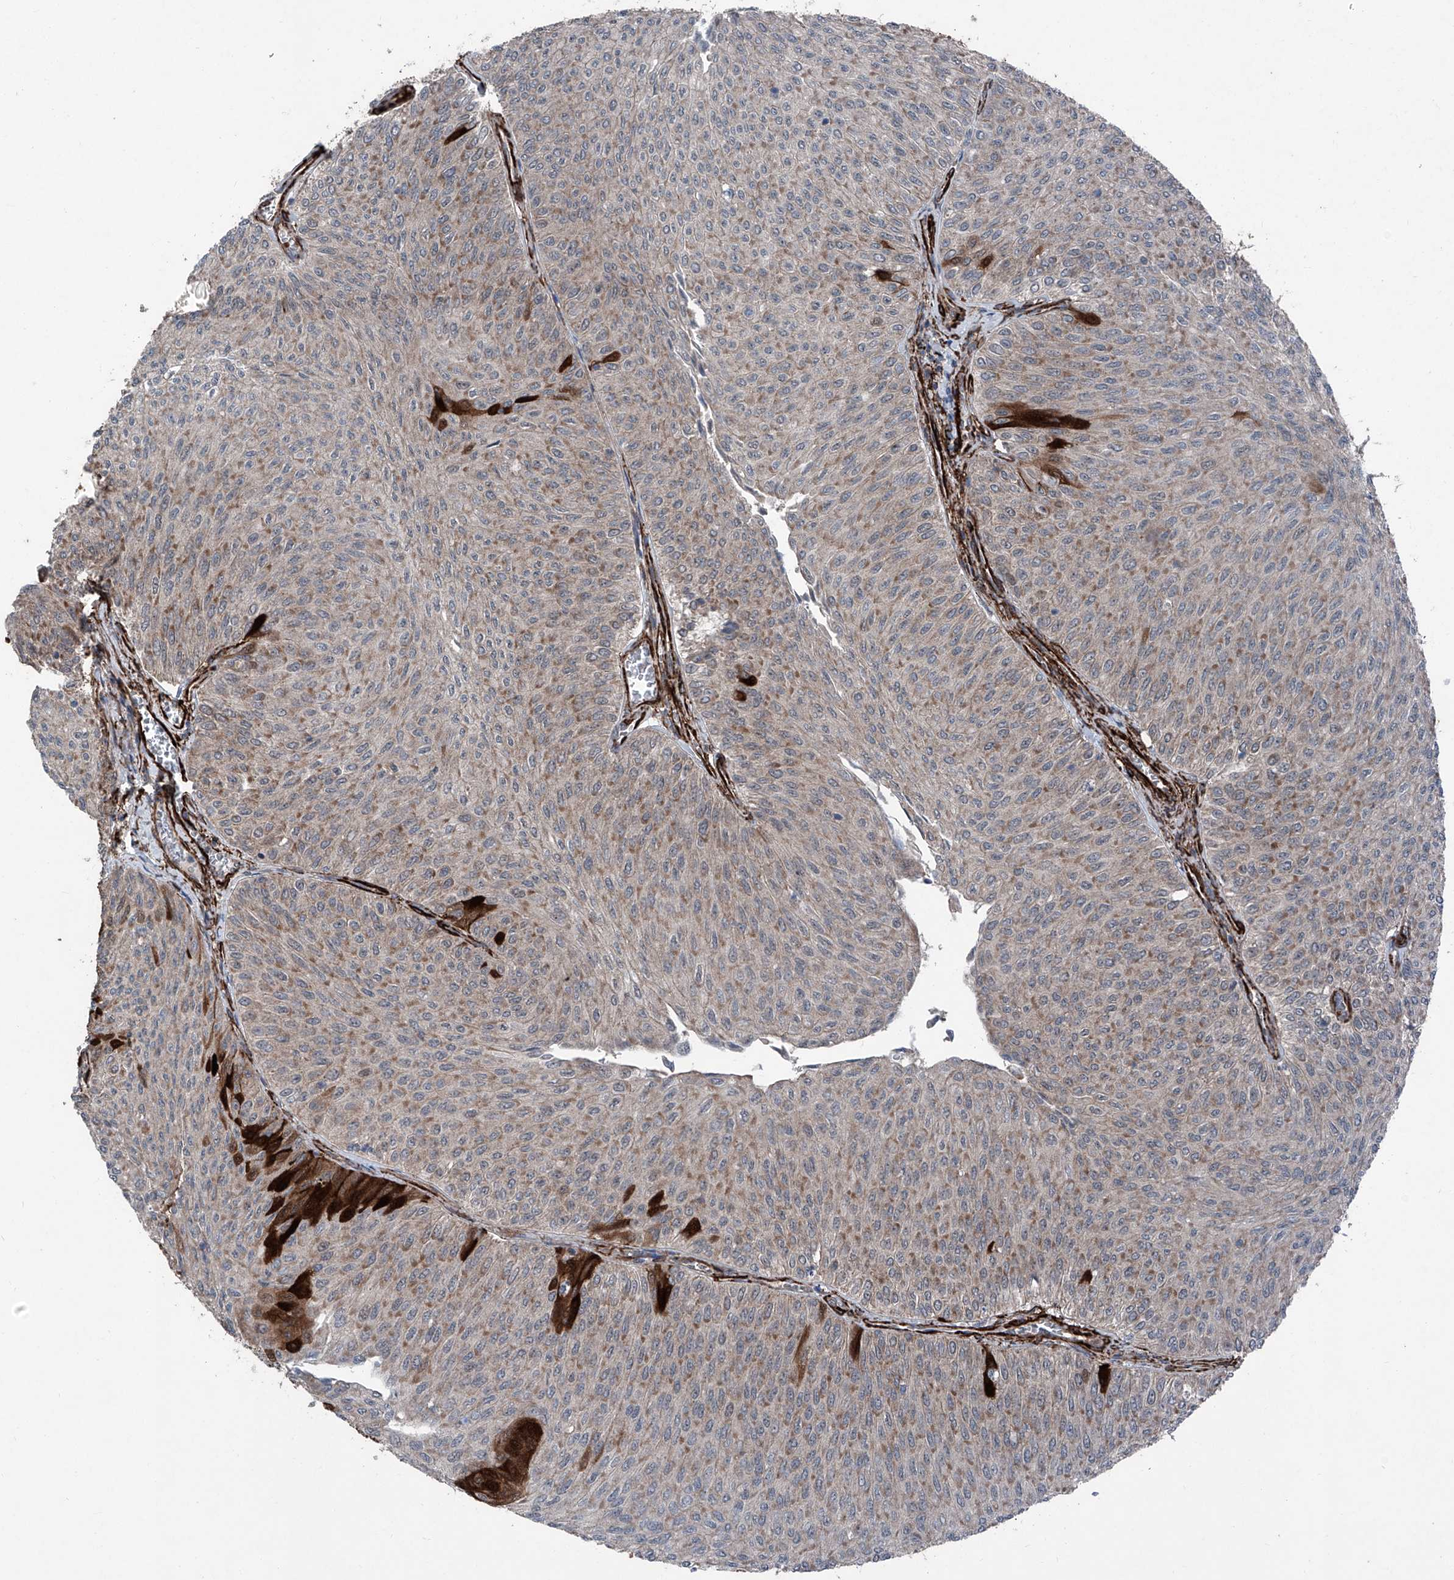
{"staining": {"intensity": "moderate", "quantity": "25%-75%", "location": "cytoplasmic/membranous"}, "tissue": "urothelial cancer", "cell_type": "Tumor cells", "image_type": "cancer", "snomed": [{"axis": "morphology", "description": "Urothelial carcinoma, Low grade"}, {"axis": "topography", "description": "Urinary bladder"}], "caption": "Immunohistochemical staining of human urothelial cancer exhibits medium levels of moderate cytoplasmic/membranous protein expression in approximately 25%-75% of tumor cells. (DAB (3,3'-diaminobenzidine) IHC, brown staining for protein, blue staining for nuclei).", "gene": "COA7", "patient": {"sex": "male", "age": 78}}